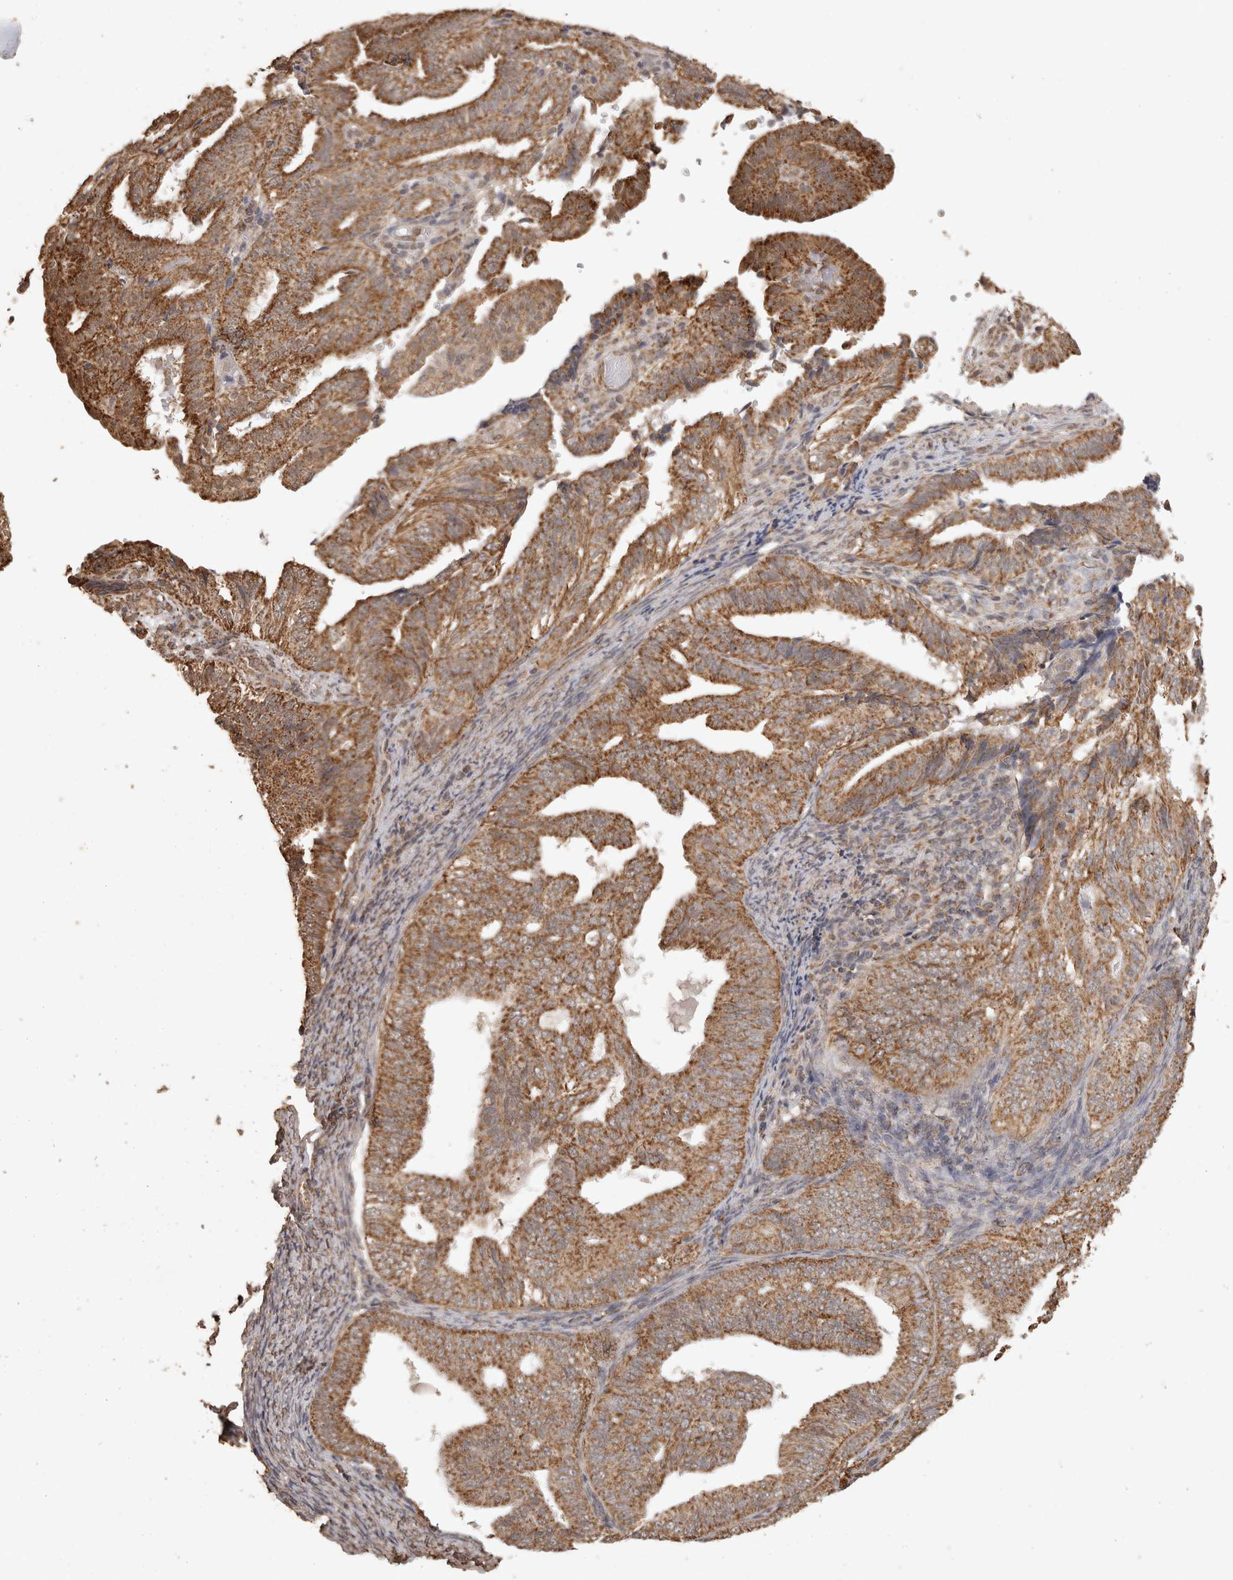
{"staining": {"intensity": "moderate", "quantity": ">75%", "location": "cytoplasmic/membranous"}, "tissue": "endometrial cancer", "cell_type": "Tumor cells", "image_type": "cancer", "snomed": [{"axis": "morphology", "description": "Adenocarcinoma, NOS"}, {"axis": "topography", "description": "Endometrium"}], "caption": "Moderate cytoplasmic/membranous staining for a protein is seen in approximately >75% of tumor cells of endometrial cancer using immunohistochemistry (IHC).", "gene": "BNIP3L", "patient": {"sex": "female", "age": 58}}